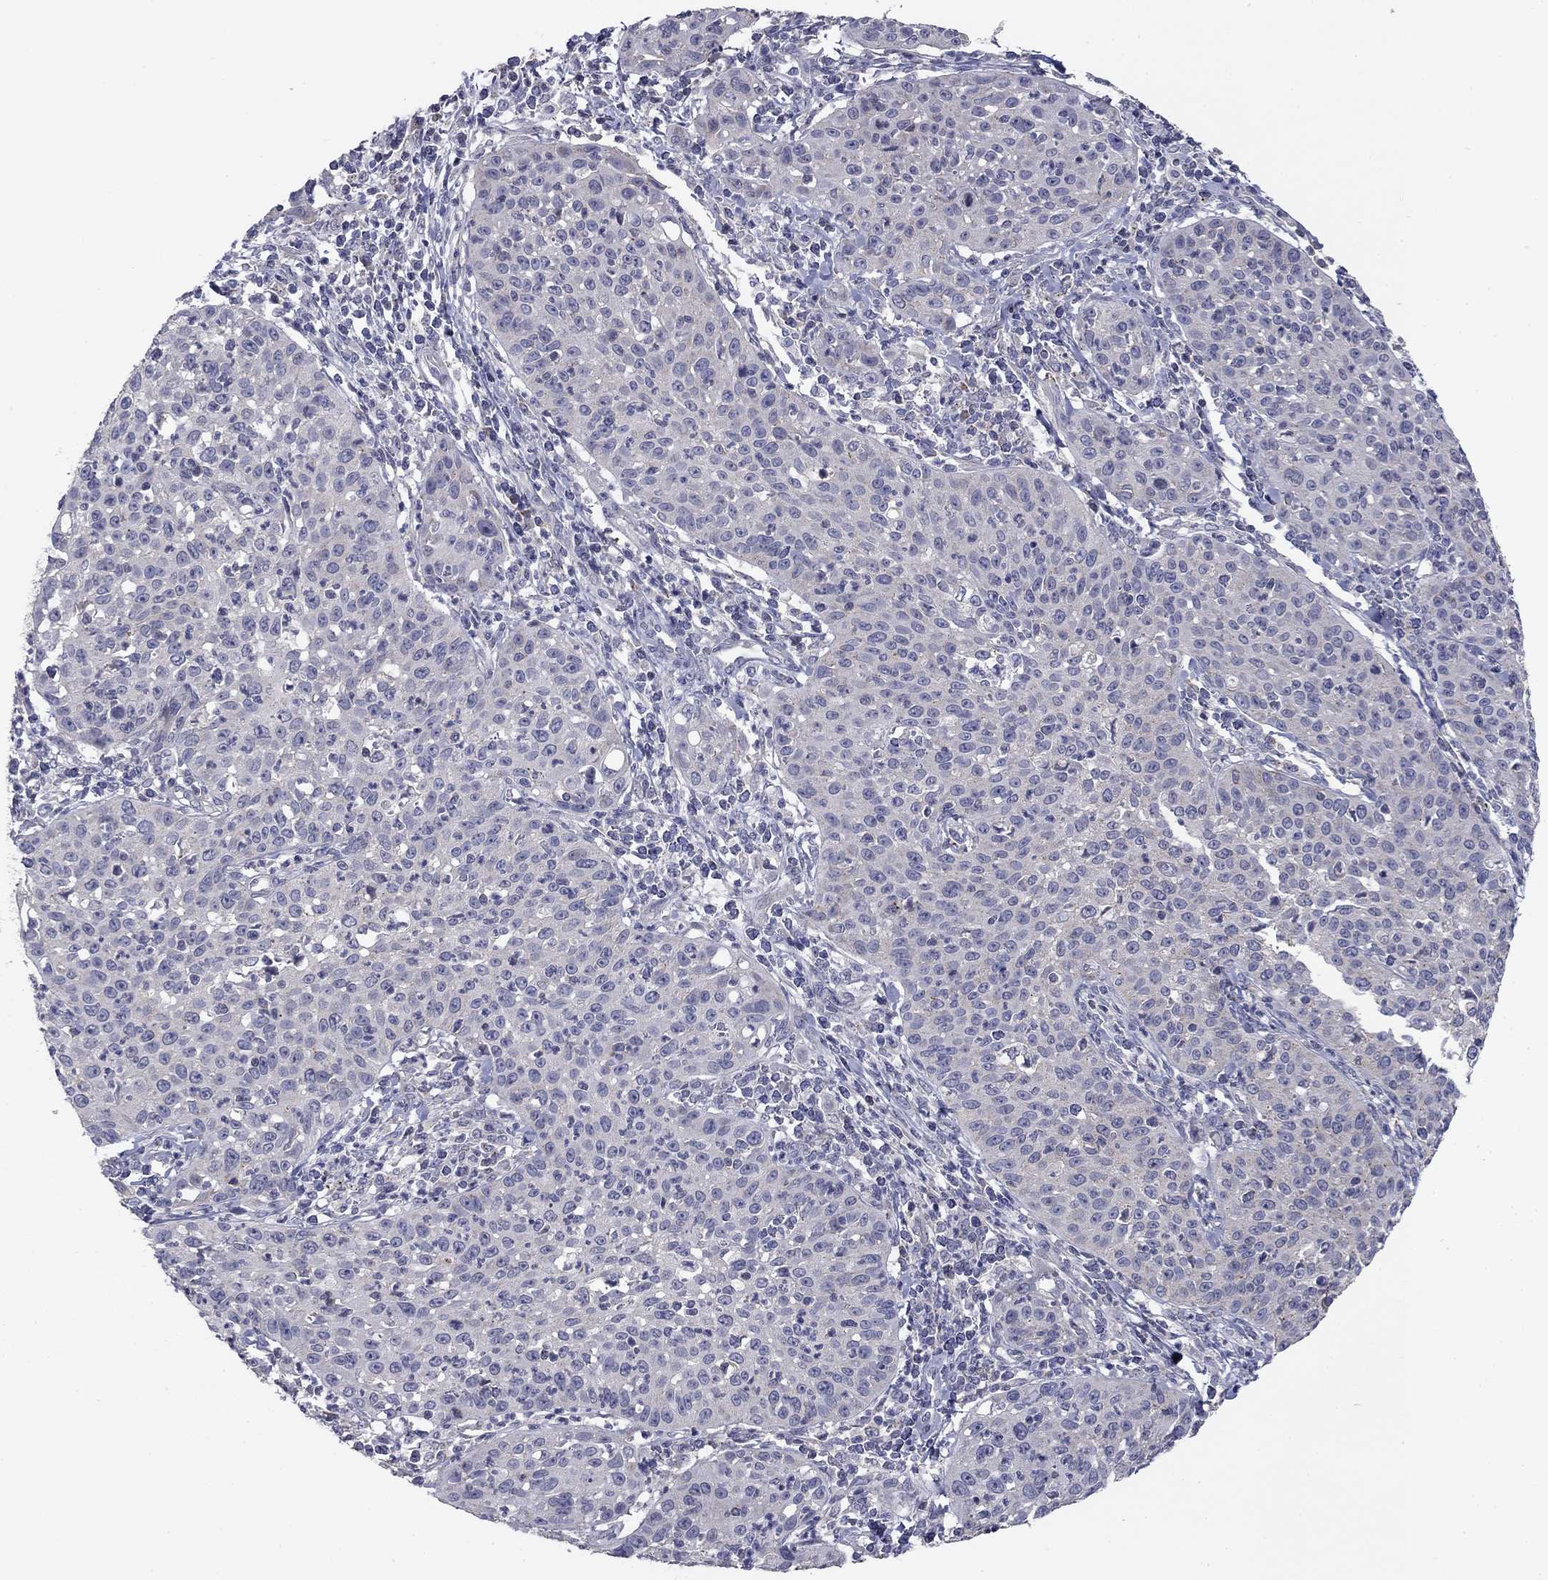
{"staining": {"intensity": "negative", "quantity": "none", "location": "none"}, "tissue": "cervical cancer", "cell_type": "Tumor cells", "image_type": "cancer", "snomed": [{"axis": "morphology", "description": "Squamous cell carcinoma, NOS"}, {"axis": "topography", "description": "Cervix"}], "caption": "The histopathology image demonstrates no significant staining in tumor cells of squamous cell carcinoma (cervical). Nuclei are stained in blue.", "gene": "SEPTIN3", "patient": {"sex": "female", "age": 26}}